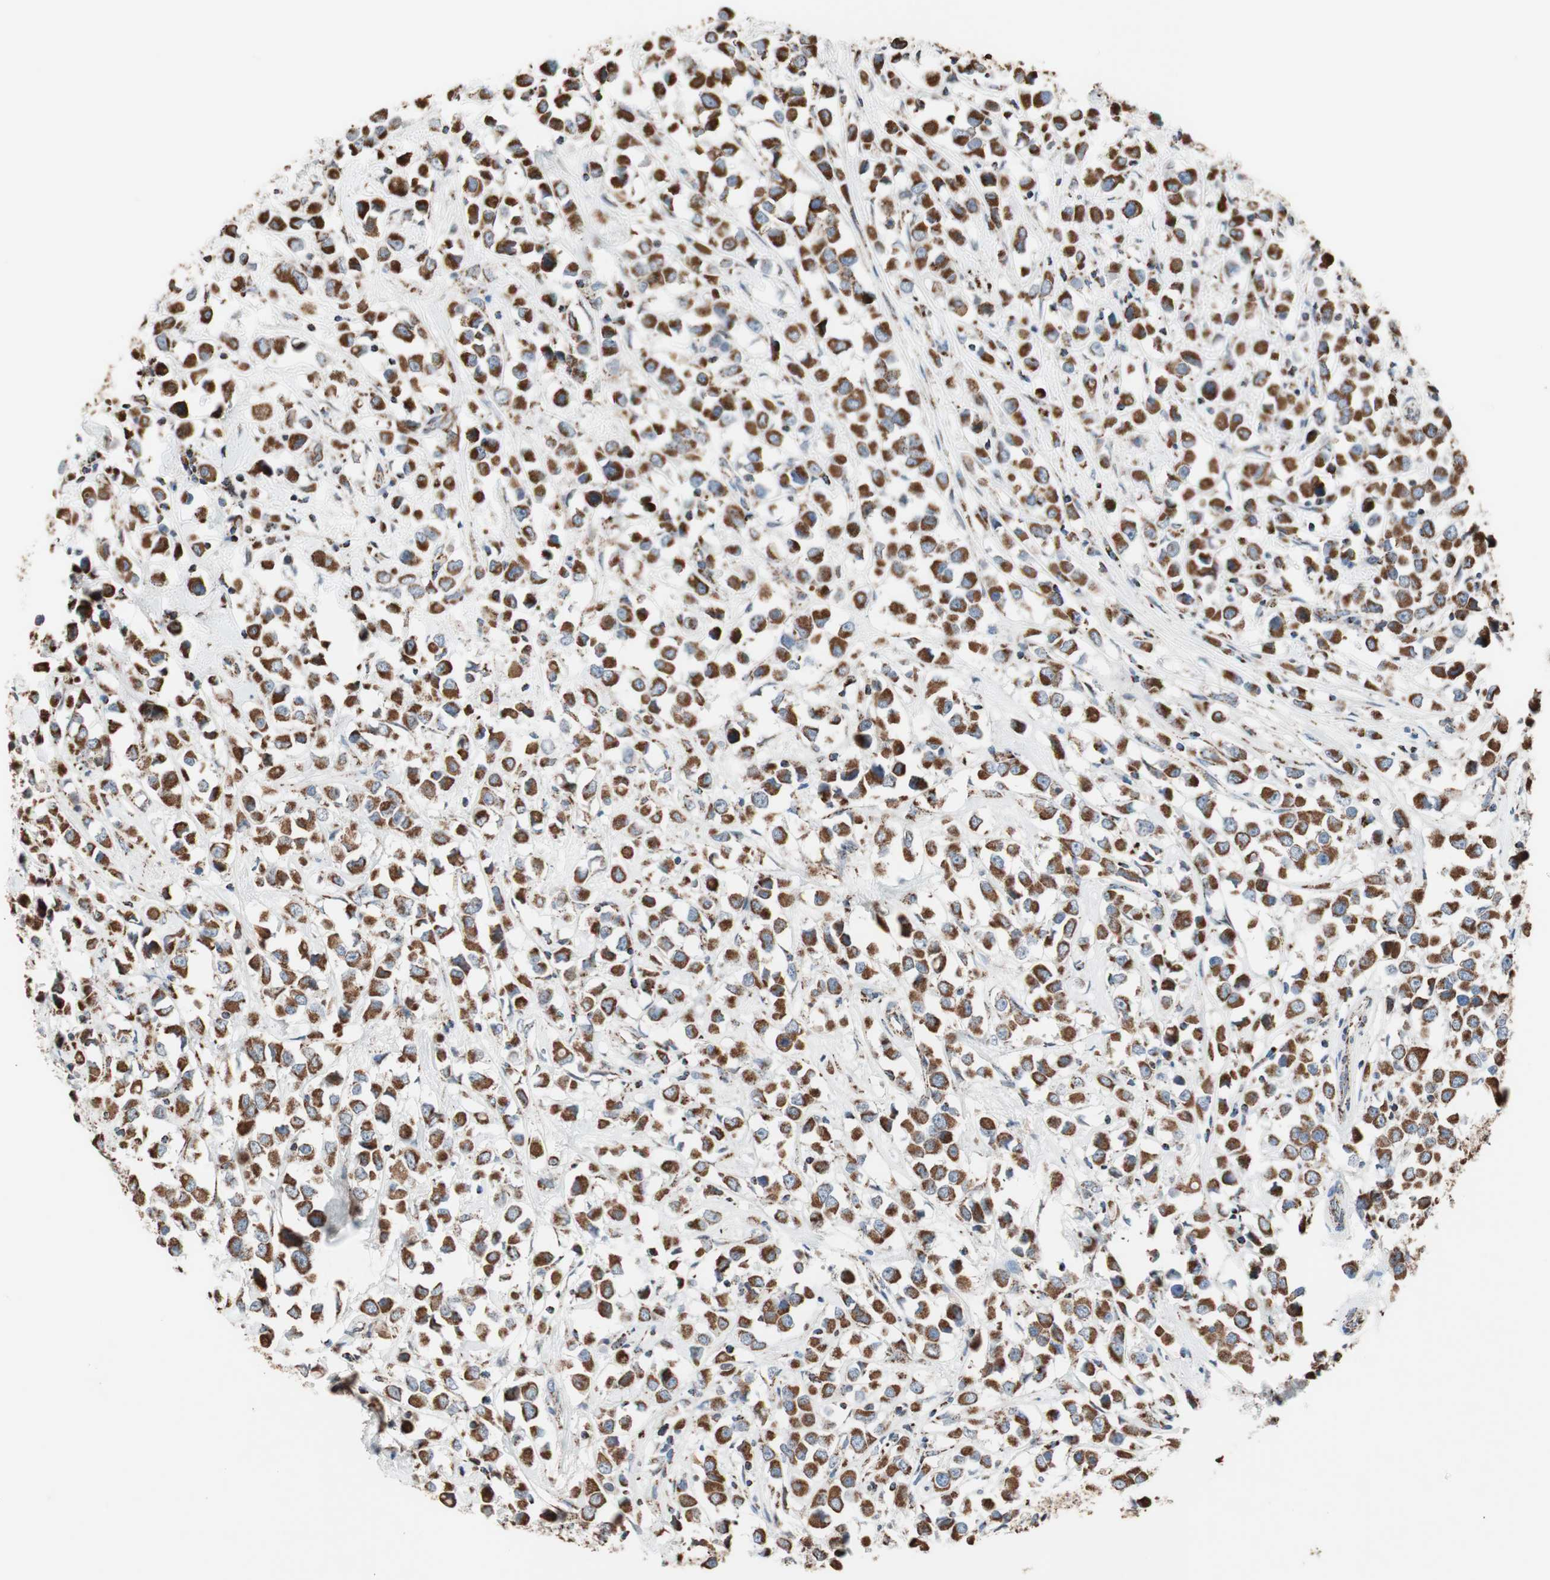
{"staining": {"intensity": "strong", "quantity": ">75%", "location": "cytoplasmic/membranous"}, "tissue": "breast cancer", "cell_type": "Tumor cells", "image_type": "cancer", "snomed": [{"axis": "morphology", "description": "Duct carcinoma"}, {"axis": "topography", "description": "Breast"}], "caption": "A histopathology image of human breast cancer (invasive ductal carcinoma) stained for a protein demonstrates strong cytoplasmic/membranous brown staining in tumor cells. (IHC, brightfield microscopy, high magnification).", "gene": "PCSK4", "patient": {"sex": "female", "age": 61}}